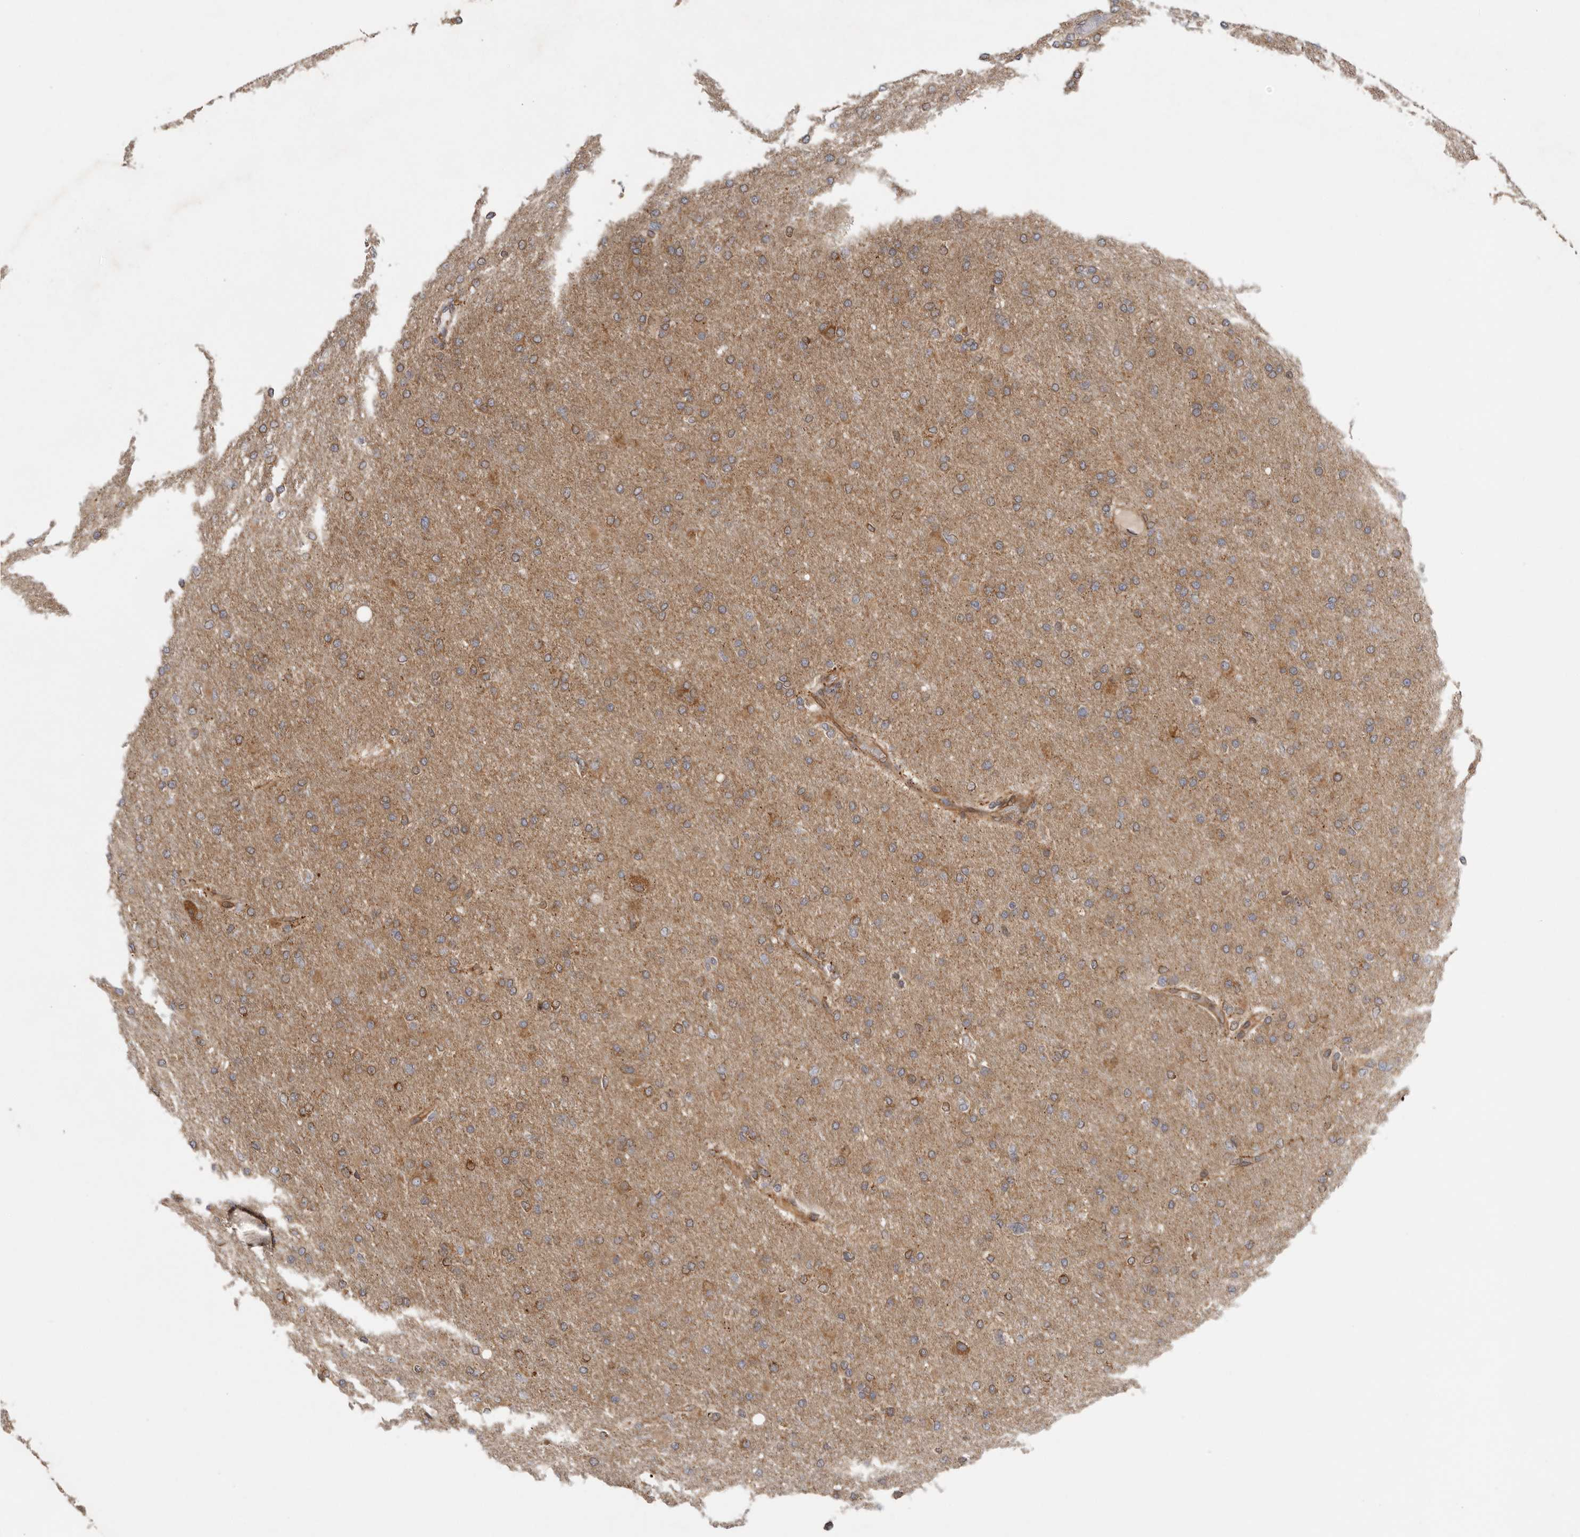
{"staining": {"intensity": "moderate", "quantity": ">75%", "location": "cytoplasmic/membranous"}, "tissue": "glioma", "cell_type": "Tumor cells", "image_type": "cancer", "snomed": [{"axis": "morphology", "description": "Glioma, malignant, High grade"}, {"axis": "topography", "description": "Cerebral cortex"}], "caption": "Immunohistochemistry (IHC) staining of glioma, which exhibits medium levels of moderate cytoplasmic/membranous expression in approximately >75% of tumor cells indicating moderate cytoplasmic/membranous protein expression. The staining was performed using DAB (brown) for protein detection and nuclei were counterstained in hematoxylin (blue).", "gene": "BCAP29", "patient": {"sex": "female", "age": 36}}